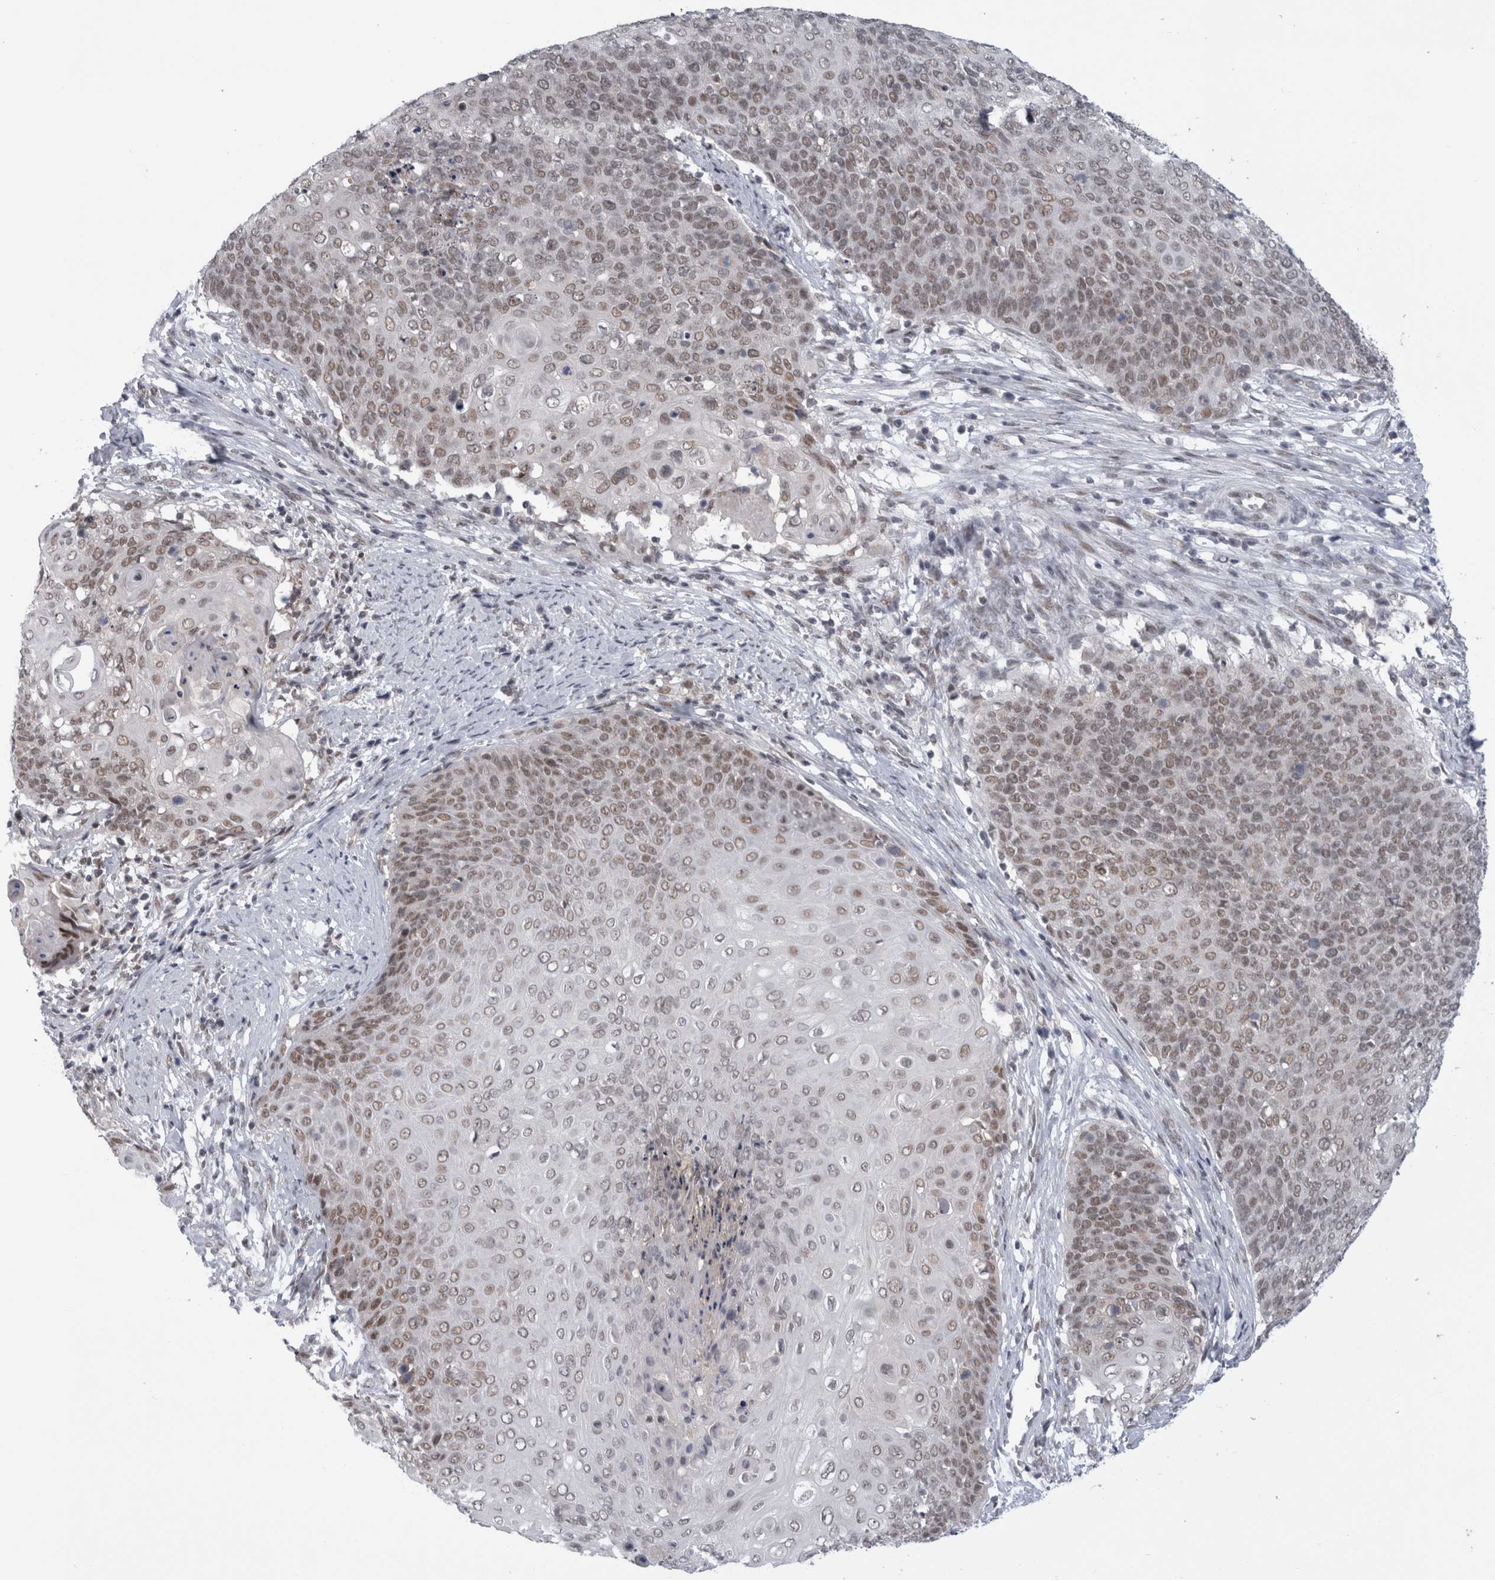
{"staining": {"intensity": "moderate", "quantity": ">75%", "location": "nuclear"}, "tissue": "cervical cancer", "cell_type": "Tumor cells", "image_type": "cancer", "snomed": [{"axis": "morphology", "description": "Squamous cell carcinoma, NOS"}, {"axis": "topography", "description": "Cervix"}], "caption": "Cervical cancer (squamous cell carcinoma) was stained to show a protein in brown. There is medium levels of moderate nuclear expression in about >75% of tumor cells.", "gene": "PSMB2", "patient": {"sex": "female", "age": 39}}